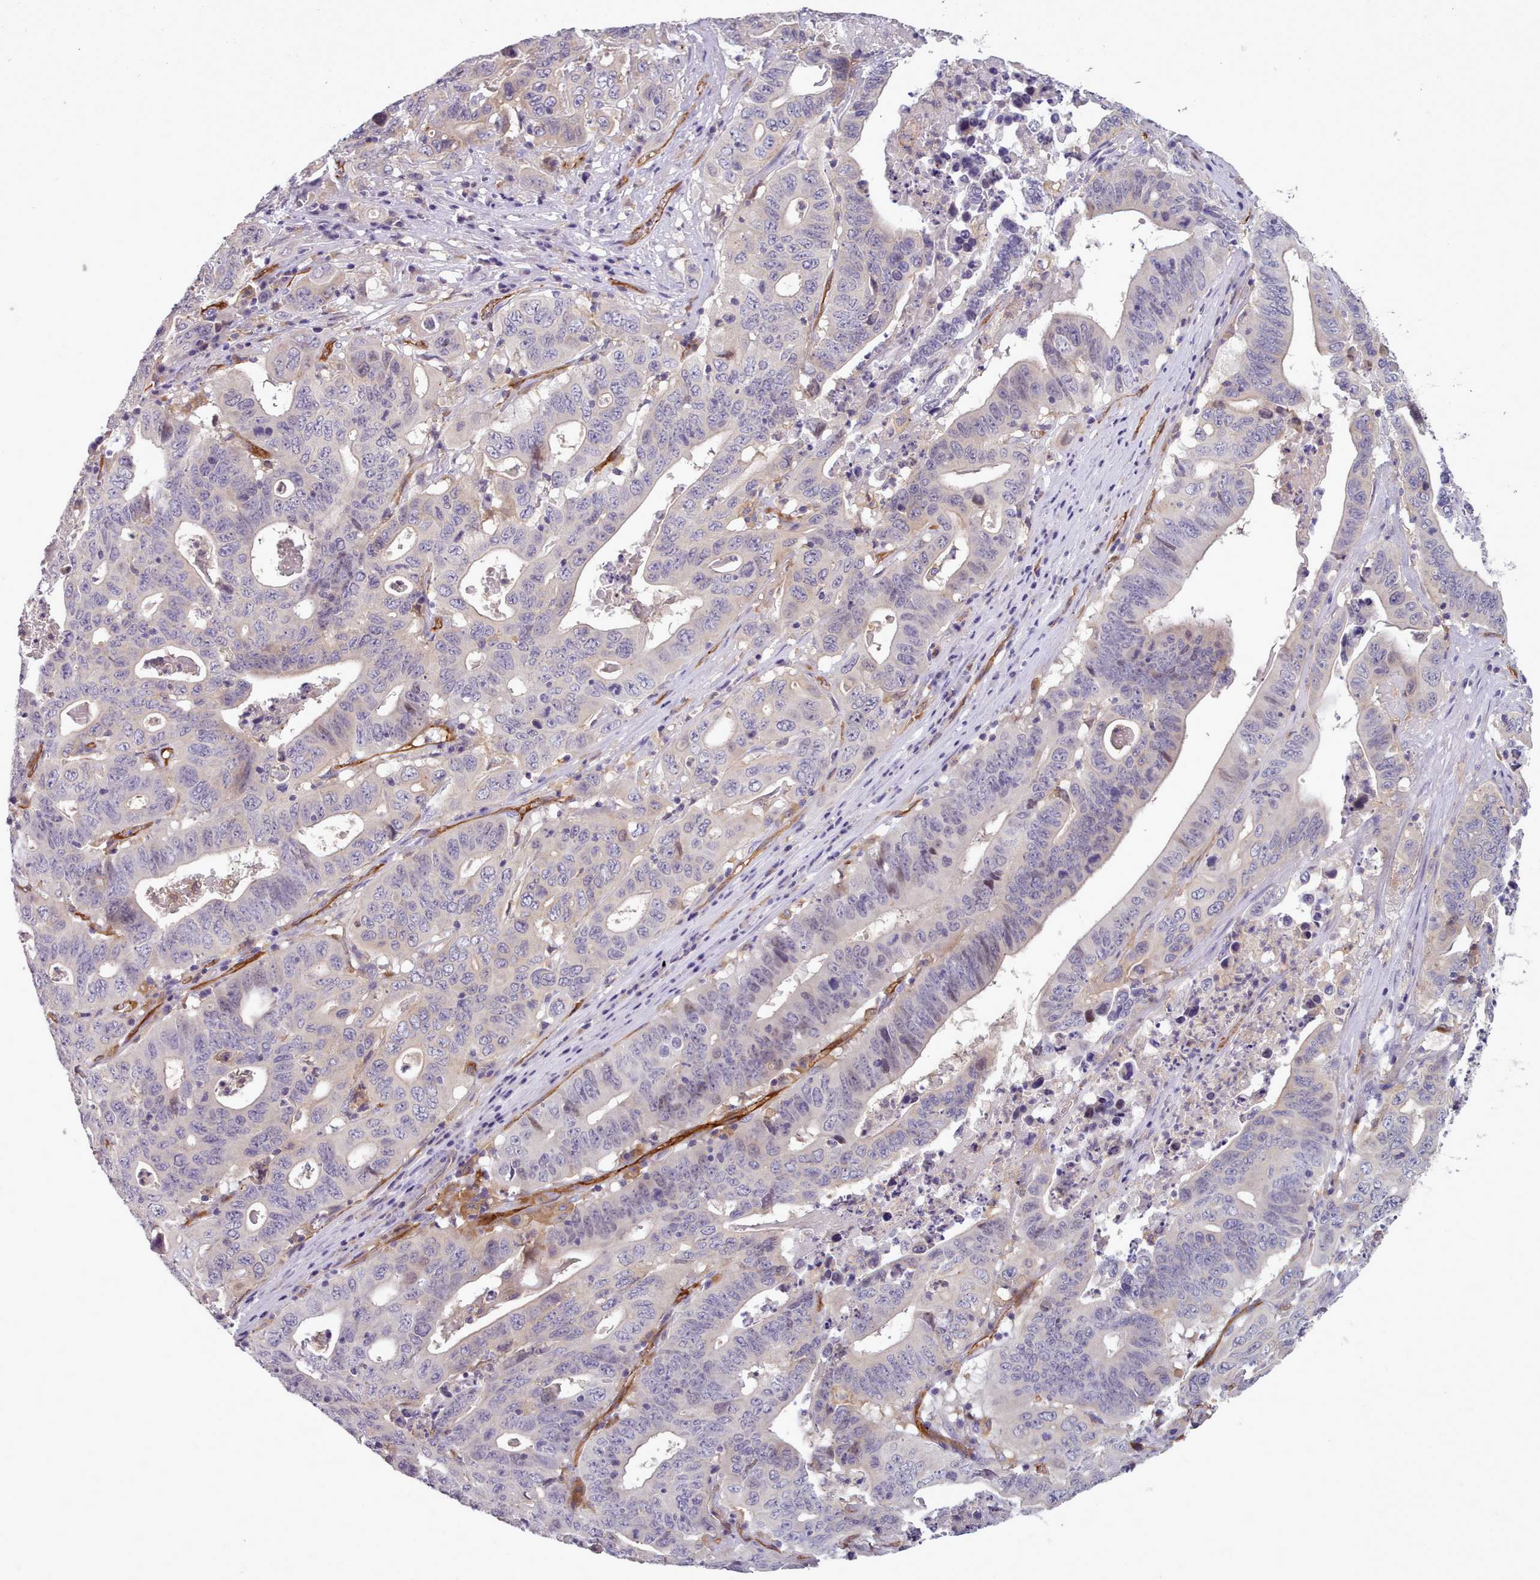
{"staining": {"intensity": "negative", "quantity": "none", "location": "none"}, "tissue": "lung cancer", "cell_type": "Tumor cells", "image_type": "cancer", "snomed": [{"axis": "morphology", "description": "Adenocarcinoma, NOS"}, {"axis": "topography", "description": "Lung"}], "caption": "The histopathology image shows no staining of tumor cells in adenocarcinoma (lung). Nuclei are stained in blue.", "gene": "CD300LF", "patient": {"sex": "female", "age": 60}}